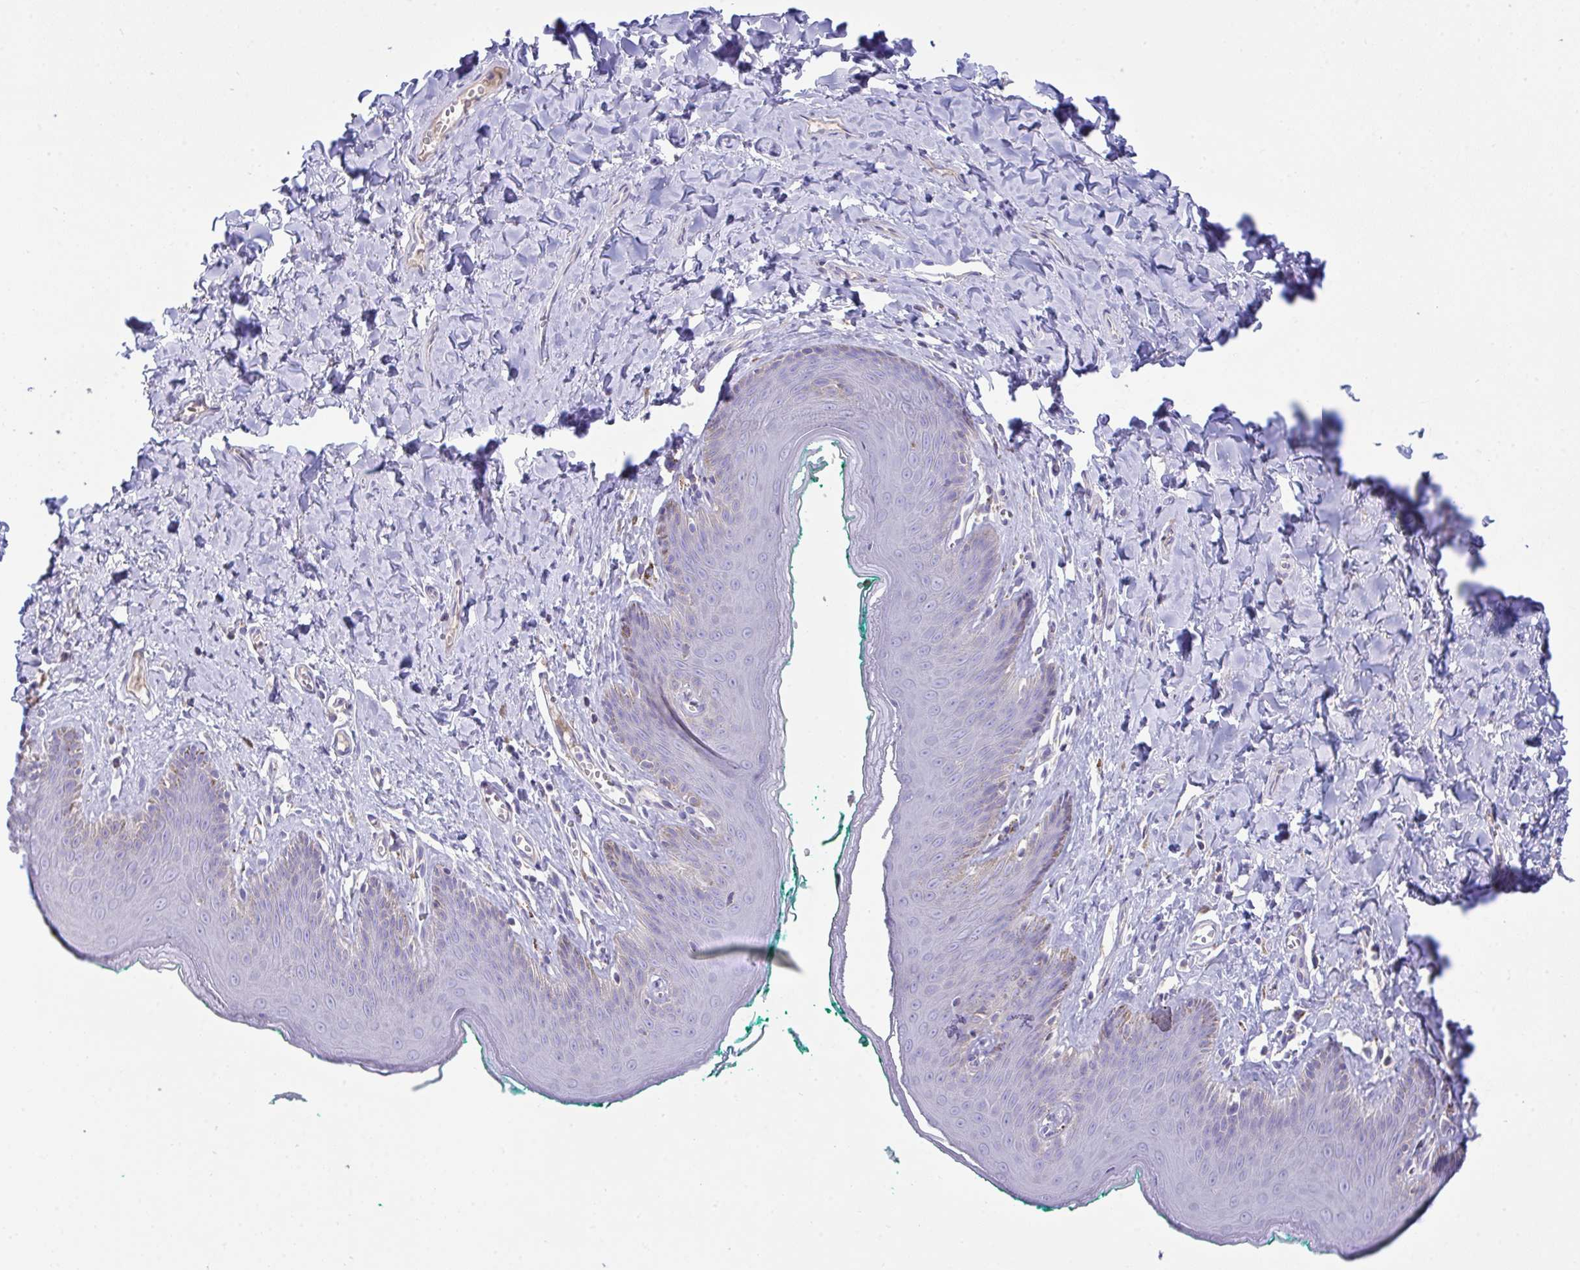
{"staining": {"intensity": "negative", "quantity": "none", "location": "none"}, "tissue": "skin", "cell_type": "Epidermal cells", "image_type": "normal", "snomed": [{"axis": "morphology", "description": "Normal tissue, NOS"}, {"axis": "topography", "description": "Vulva"}, {"axis": "topography", "description": "Peripheral nerve tissue"}], "caption": "The photomicrograph displays no significant expression in epidermal cells of skin.", "gene": "PLA2G12B", "patient": {"sex": "female", "age": 66}}